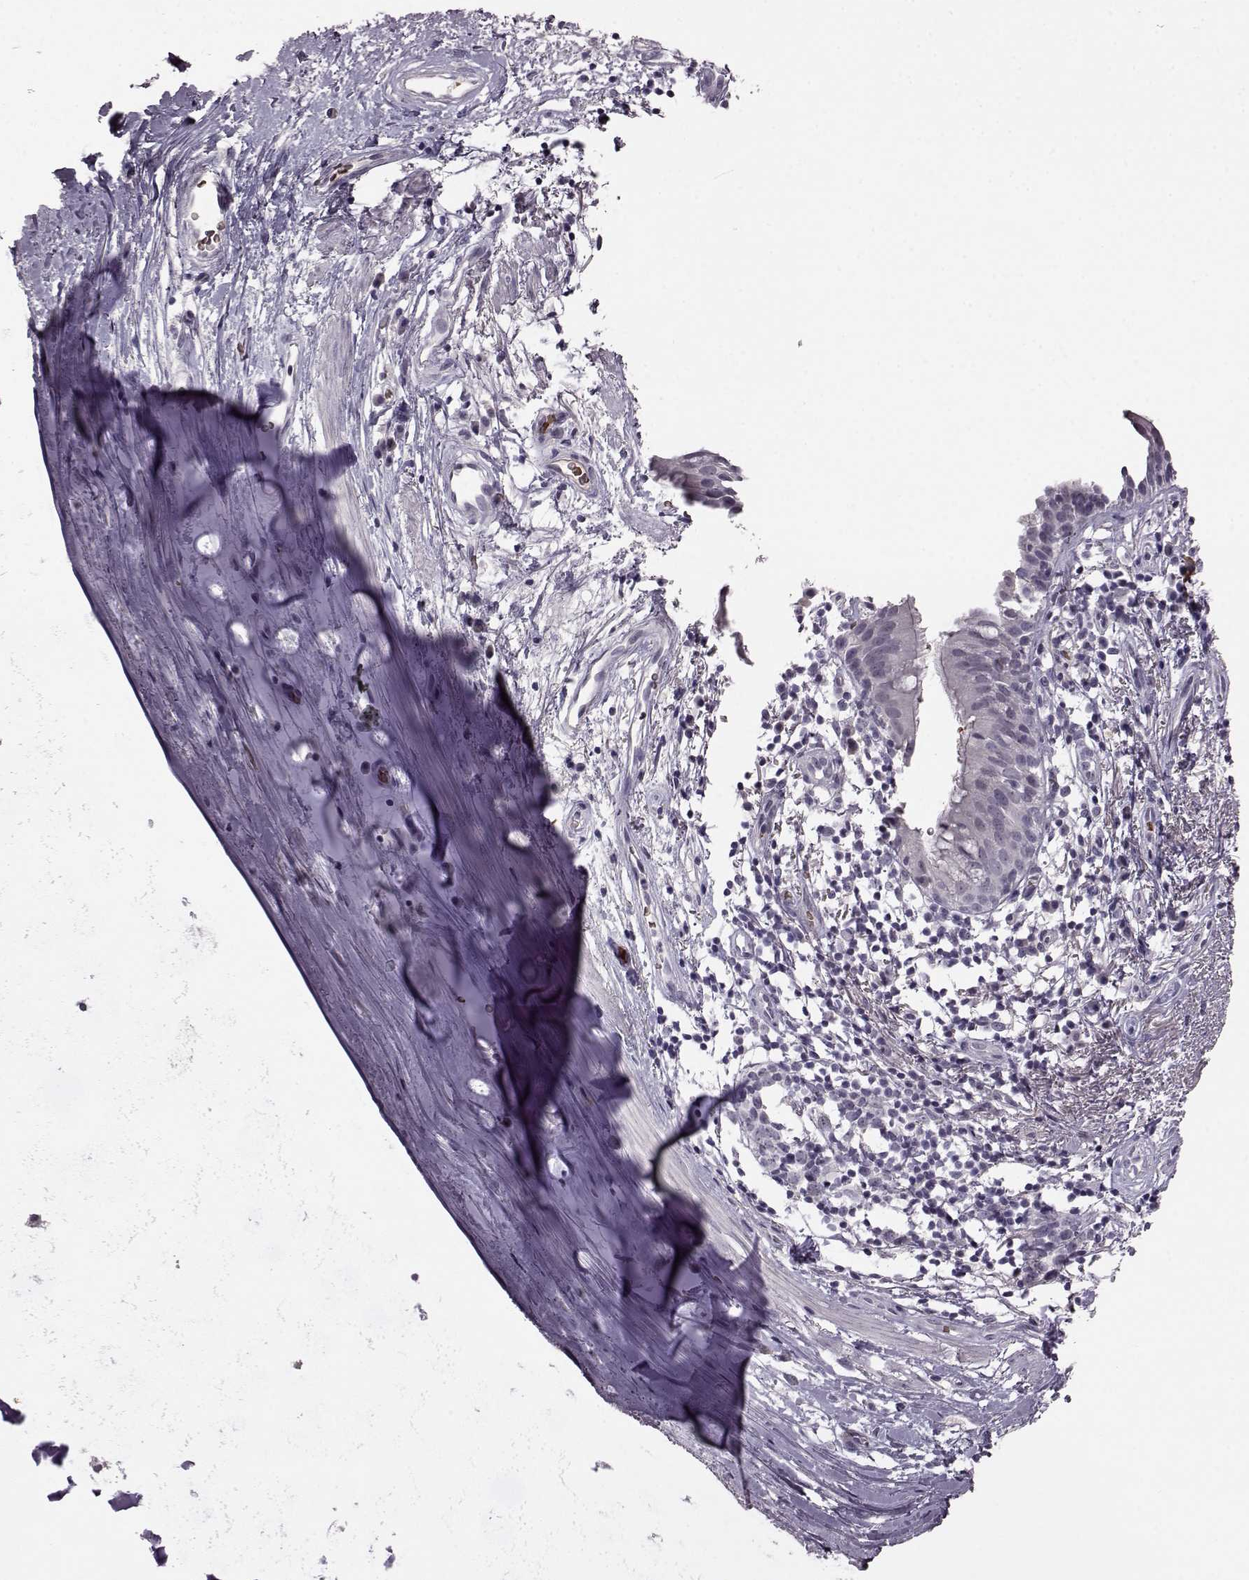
{"staining": {"intensity": "negative", "quantity": "none", "location": "none"}, "tissue": "bronchus", "cell_type": "Respiratory epithelial cells", "image_type": "normal", "snomed": [{"axis": "morphology", "description": "Normal tissue, NOS"}, {"axis": "topography", "description": "Cartilage tissue"}, {"axis": "topography", "description": "Bronchus"}], "caption": "A high-resolution image shows IHC staining of benign bronchus, which demonstrates no significant positivity in respiratory epithelial cells. (DAB (3,3'-diaminobenzidine) IHC with hematoxylin counter stain).", "gene": "PROP1", "patient": {"sex": "male", "age": 58}}